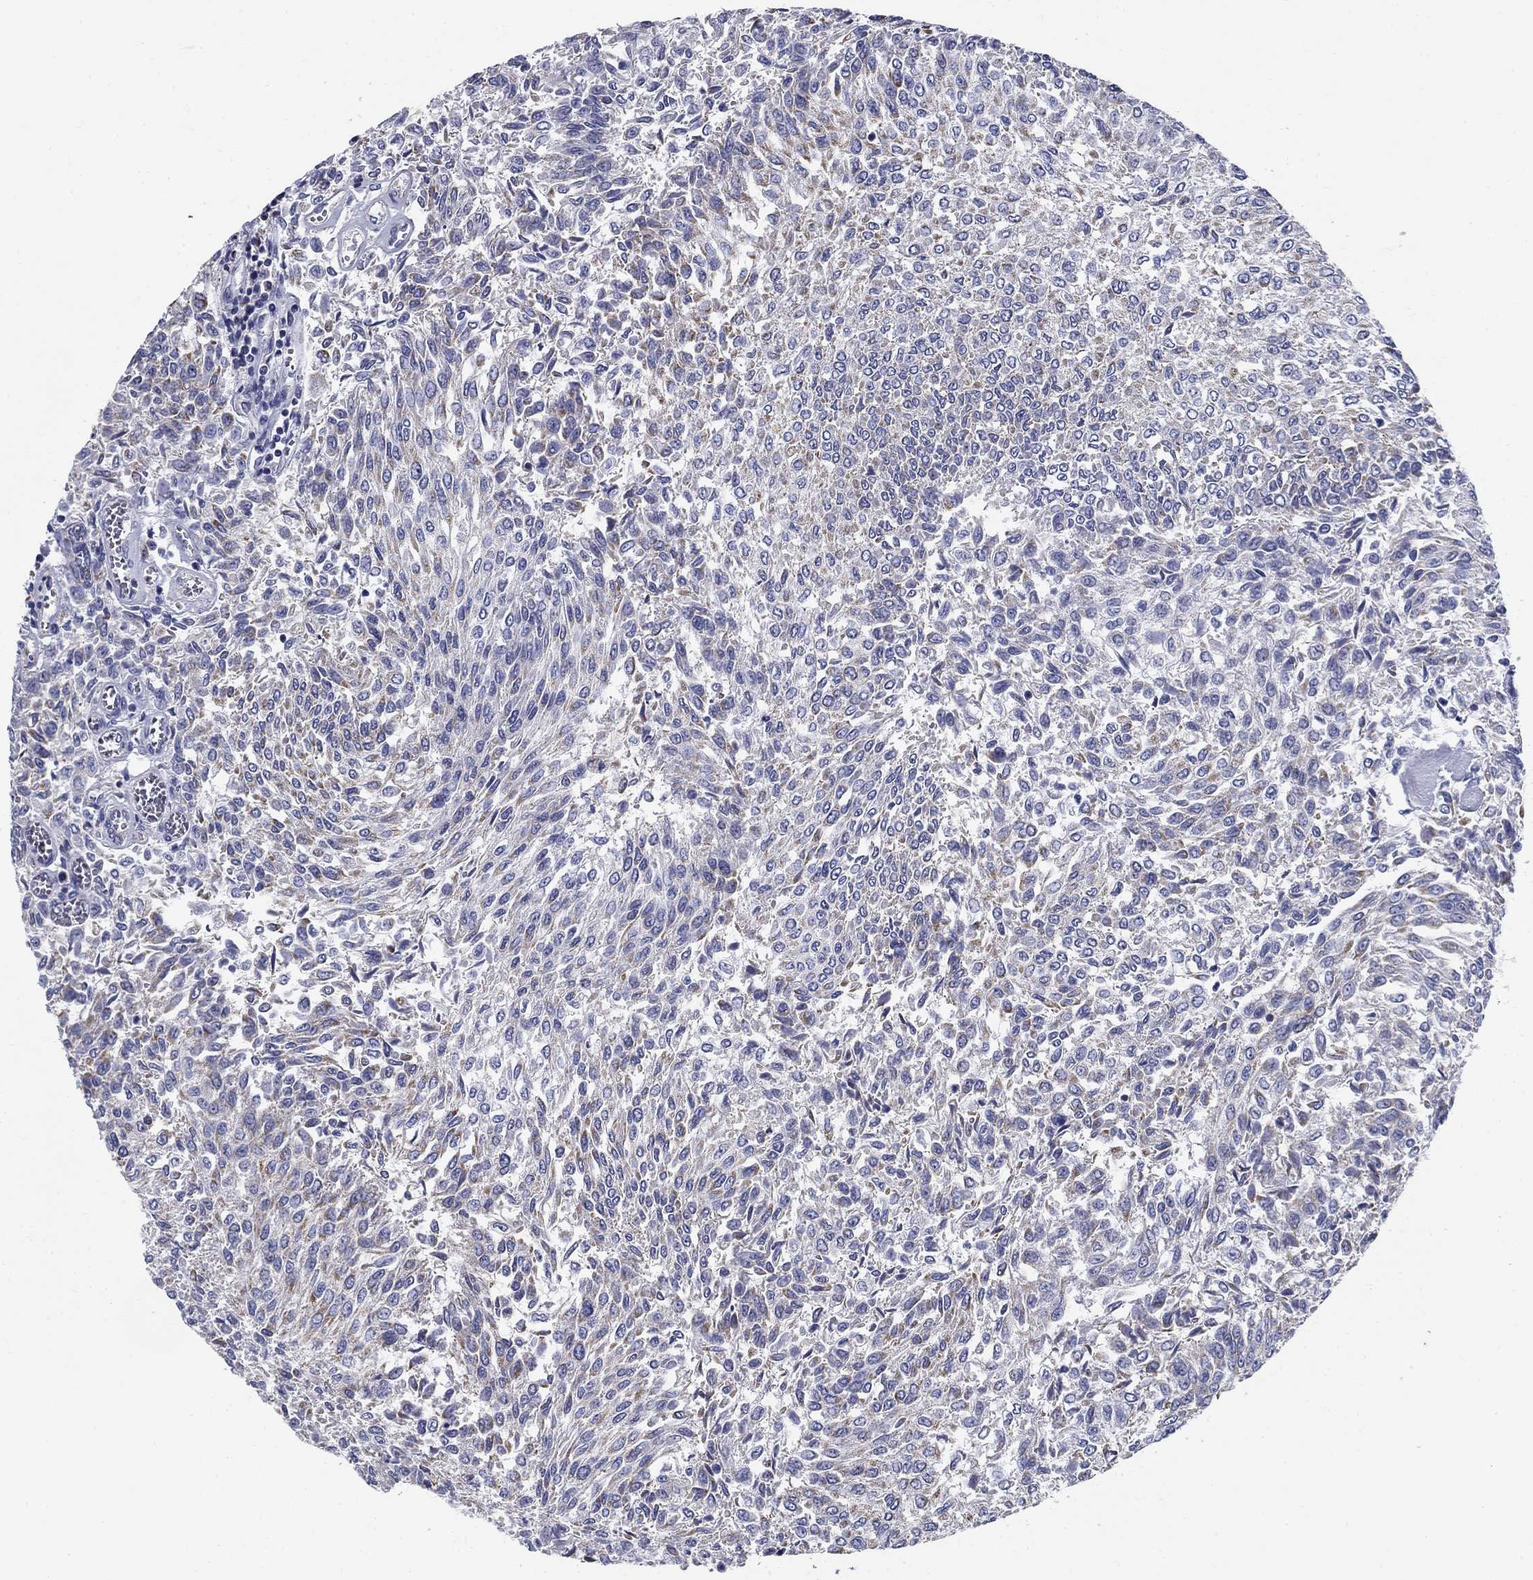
{"staining": {"intensity": "negative", "quantity": "none", "location": "none"}, "tissue": "urothelial cancer", "cell_type": "Tumor cells", "image_type": "cancer", "snomed": [{"axis": "morphology", "description": "Urothelial carcinoma, Low grade"}, {"axis": "topography", "description": "Urinary bladder"}], "caption": "Protein analysis of urothelial cancer shows no significant staining in tumor cells.", "gene": "UPB1", "patient": {"sex": "male", "age": 78}}